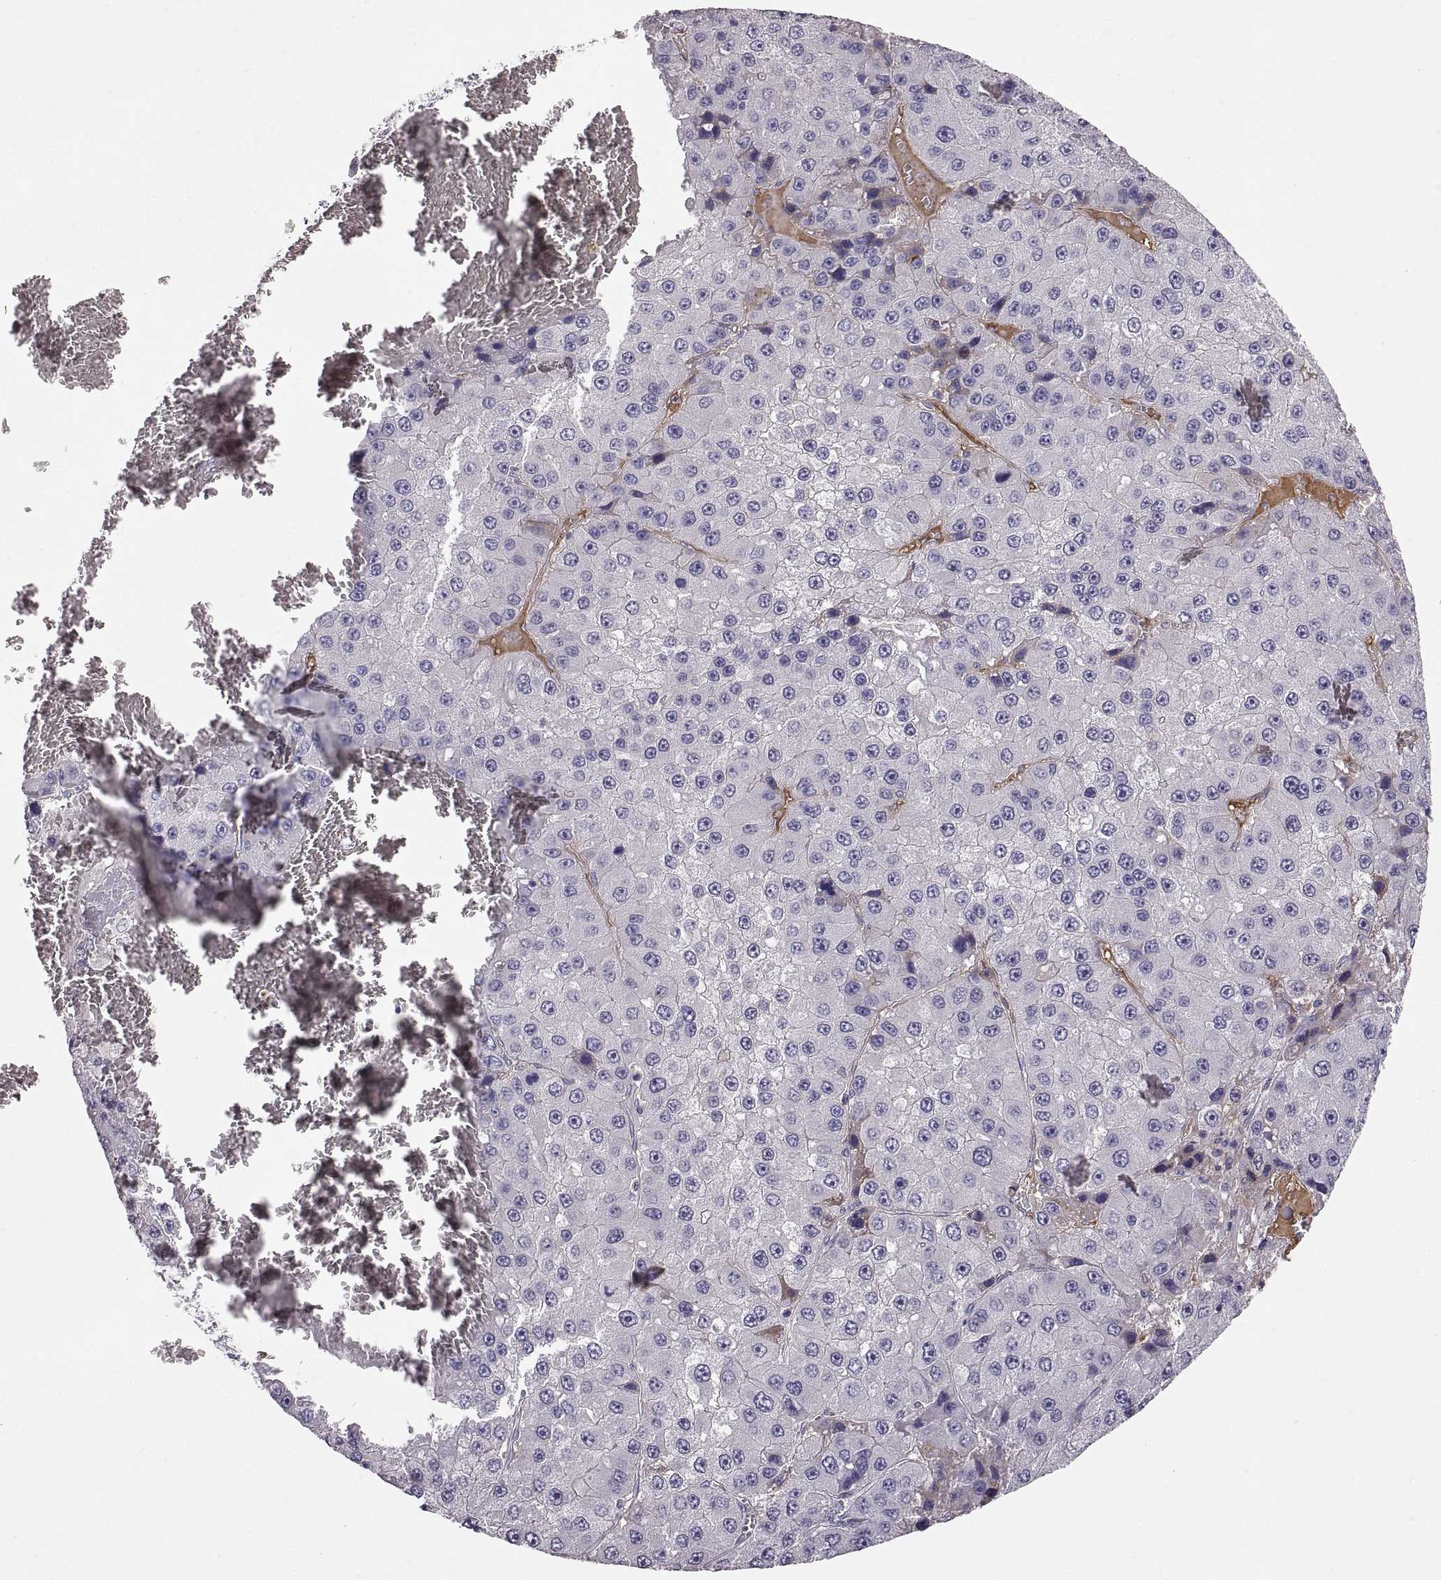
{"staining": {"intensity": "negative", "quantity": "none", "location": "none"}, "tissue": "liver cancer", "cell_type": "Tumor cells", "image_type": "cancer", "snomed": [{"axis": "morphology", "description": "Carcinoma, Hepatocellular, NOS"}, {"axis": "topography", "description": "Liver"}], "caption": "The photomicrograph displays no staining of tumor cells in liver hepatocellular carcinoma.", "gene": "ADAM32", "patient": {"sex": "female", "age": 73}}